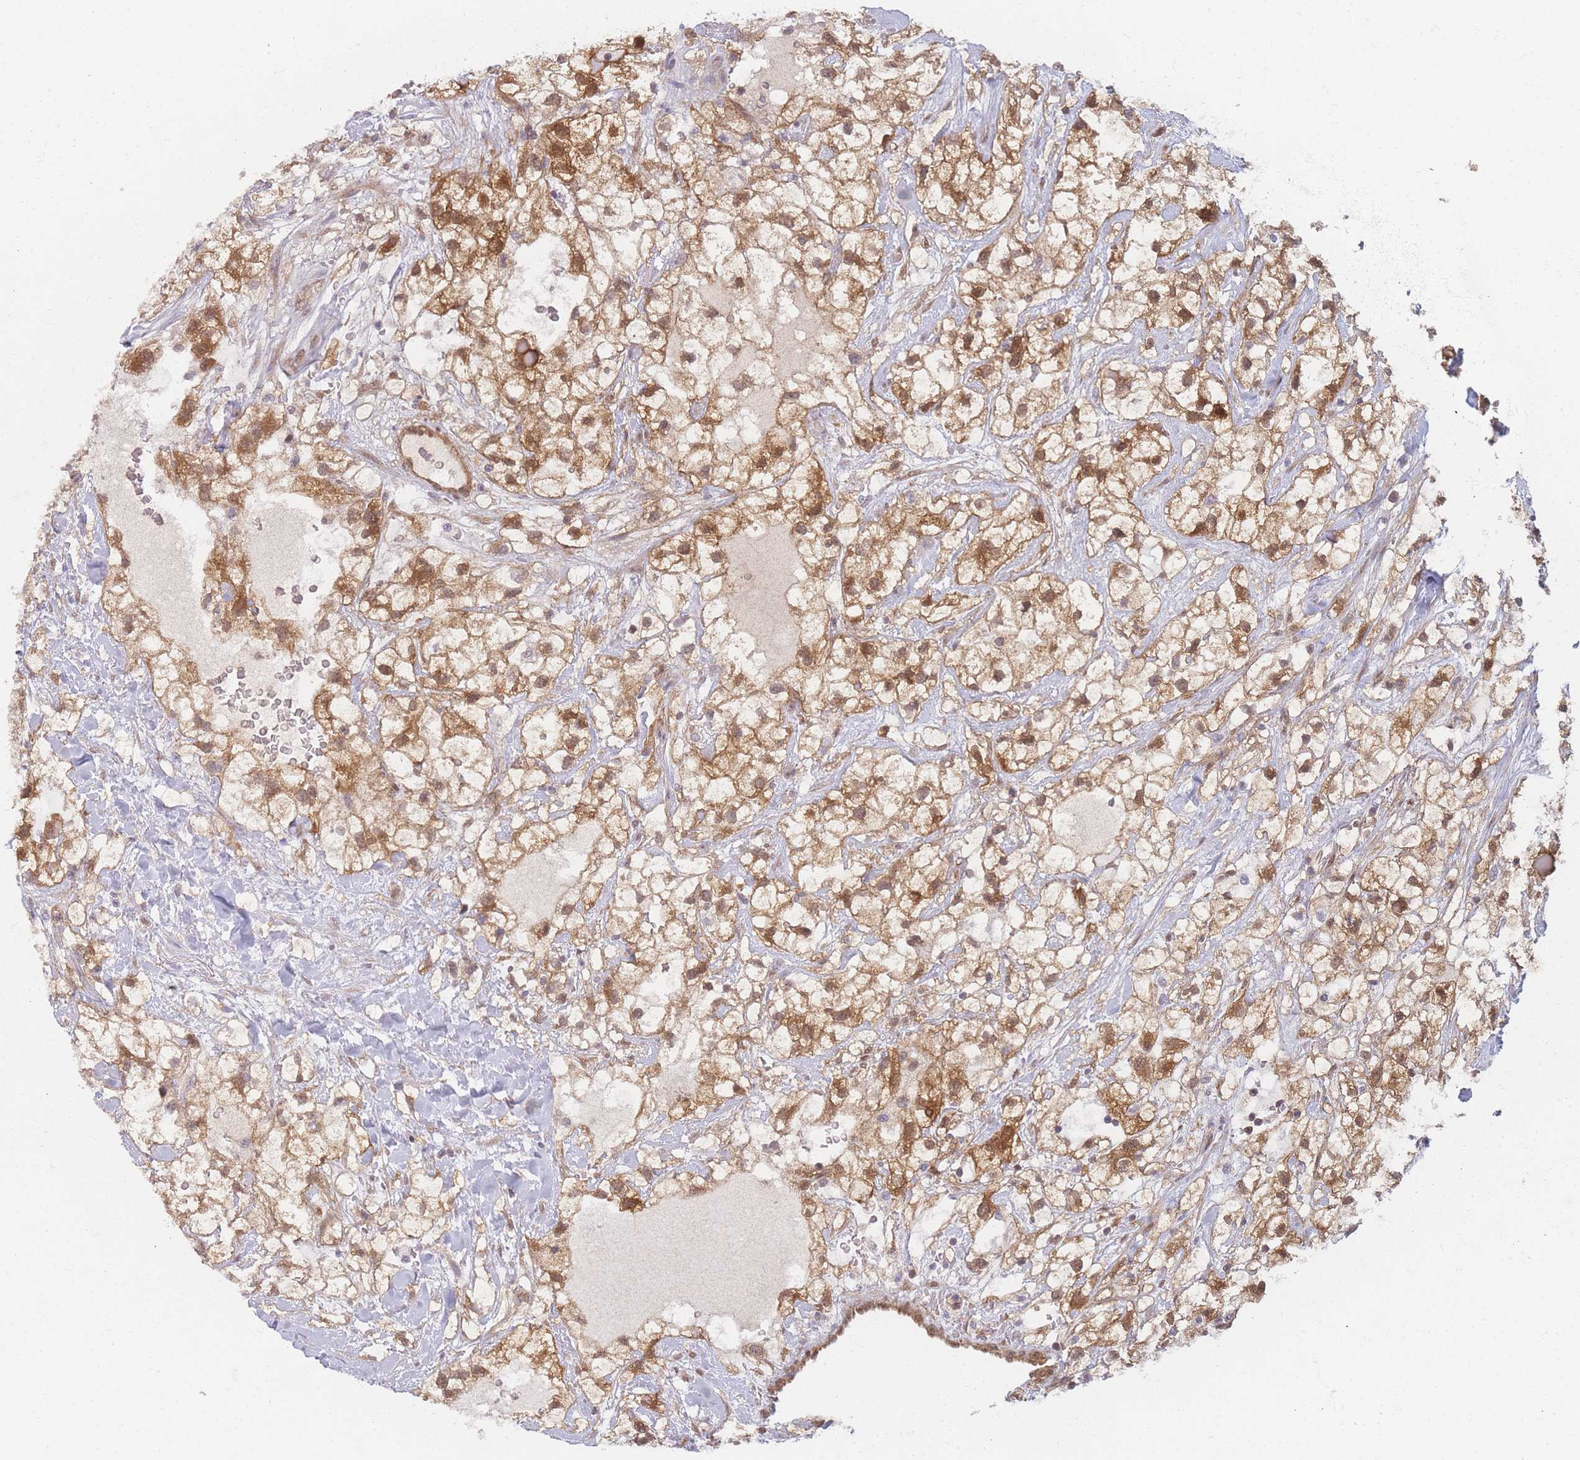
{"staining": {"intensity": "moderate", "quantity": ">75%", "location": "cytoplasmic/membranous"}, "tissue": "renal cancer", "cell_type": "Tumor cells", "image_type": "cancer", "snomed": [{"axis": "morphology", "description": "Adenocarcinoma, NOS"}, {"axis": "topography", "description": "Kidney"}], "caption": "About >75% of tumor cells in human adenocarcinoma (renal) reveal moderate cytoplasmic/membranous protein staining as visualized by brown immunohistochemical staining.", "gene": "MRI1", "patient": {"sex": "male", "age": 59}}